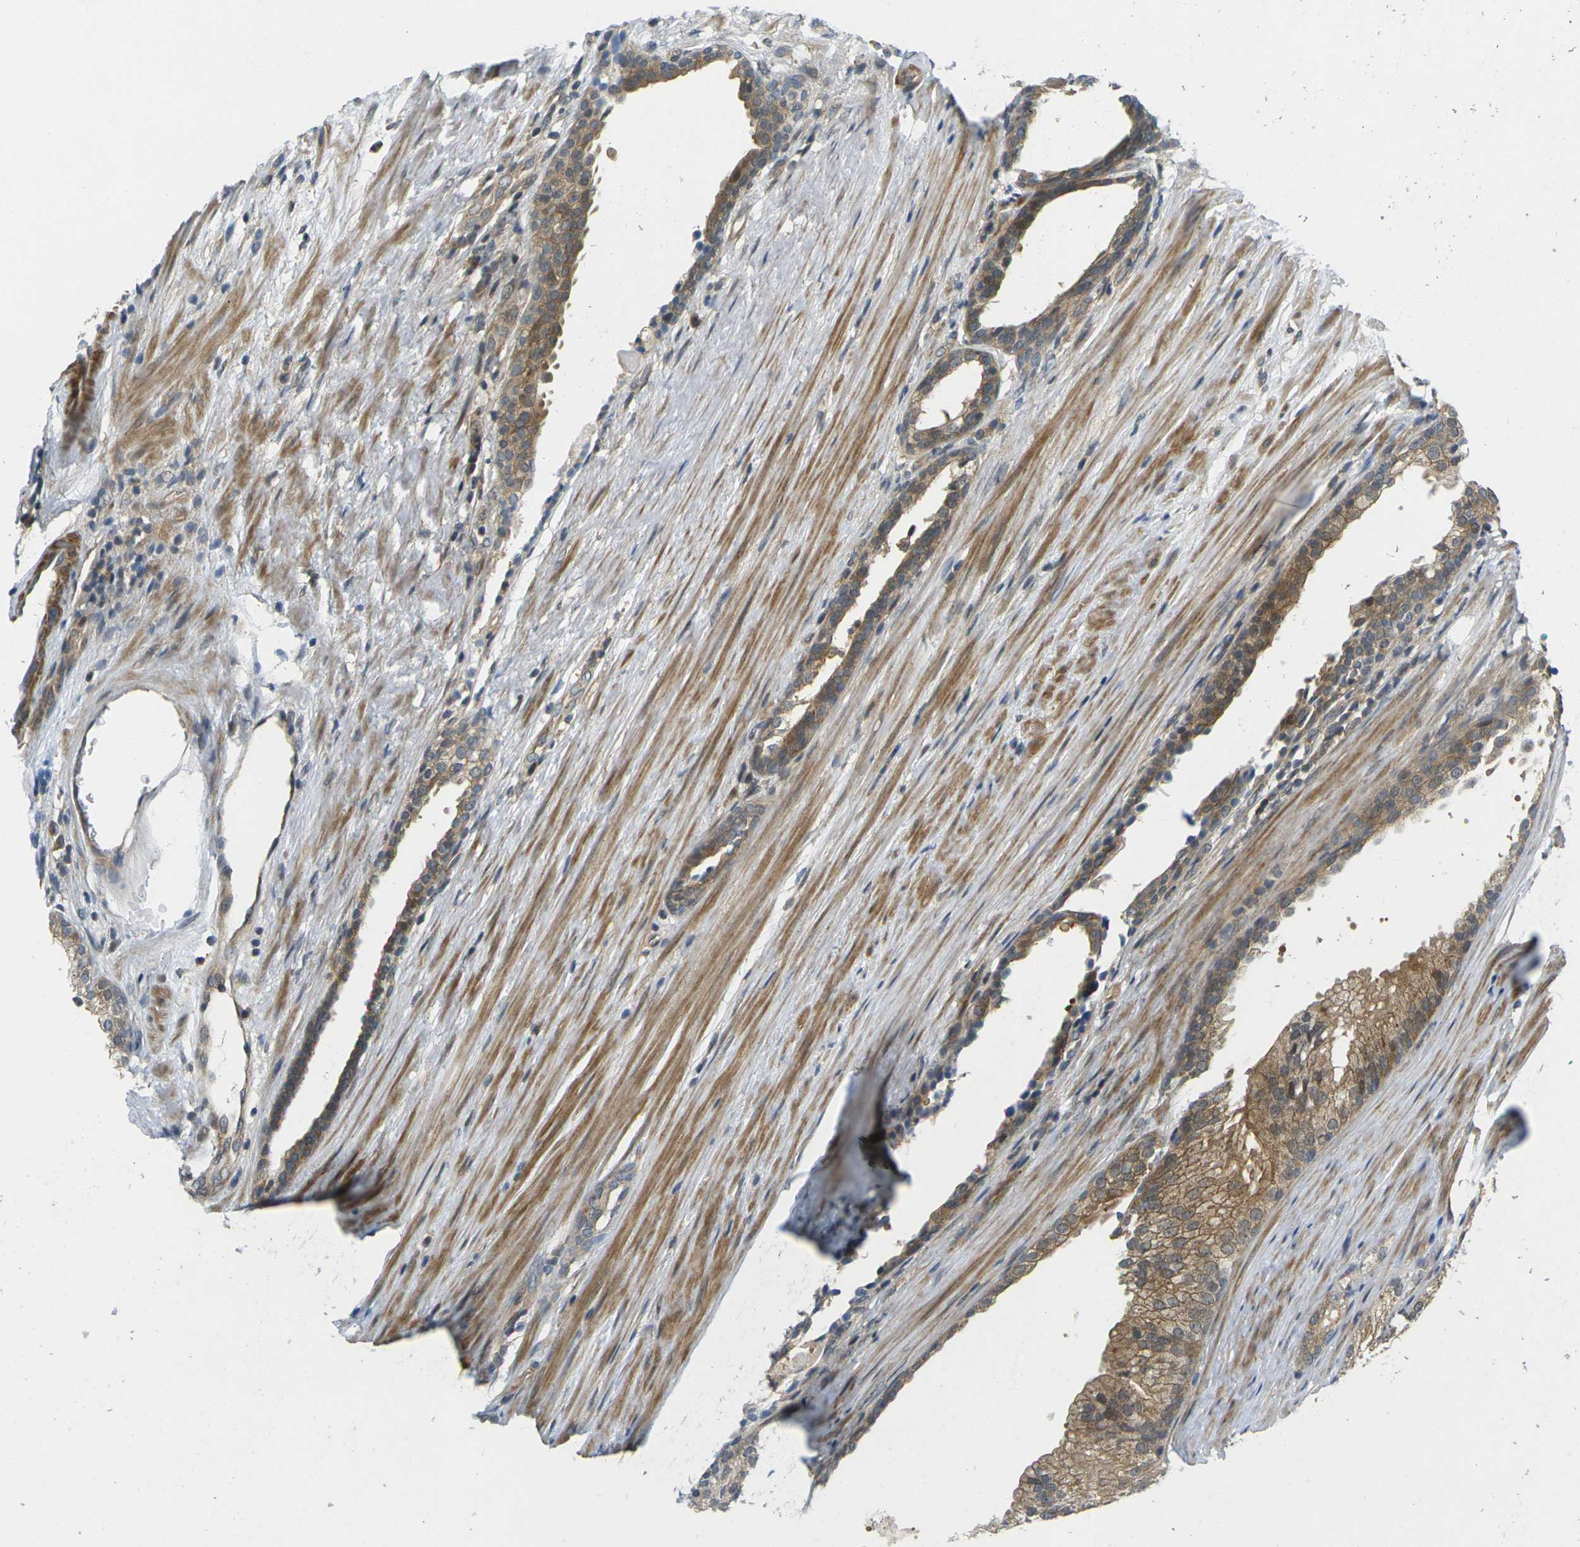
{"staining": {"intensity": "moderate", "quantity": ">75%", "location": "cytoplasmic/membranous"}, "tissue": "prostate cancer", "cell_type": "Tumor cells", "image_type": "cancer", "snomed": [{"axis": "morphology", "description": "Adenocarcinoma, Low grade"}, {"axis": "topography", "description": "Prostate"}], "caption": "IHC histopathology image of neoplastic tissue: human low-grade adenocarcinoma (prostate) stained using immunohistochemistry demonstrates medium levels of moderate protein expression localized specifically in the cytoplasmic/membranous of tumor cells, appearing as a cytoplasmic/membranous brown color.", "gene": "KCTD10", "patient": {"sex": "male", "age": 69}}